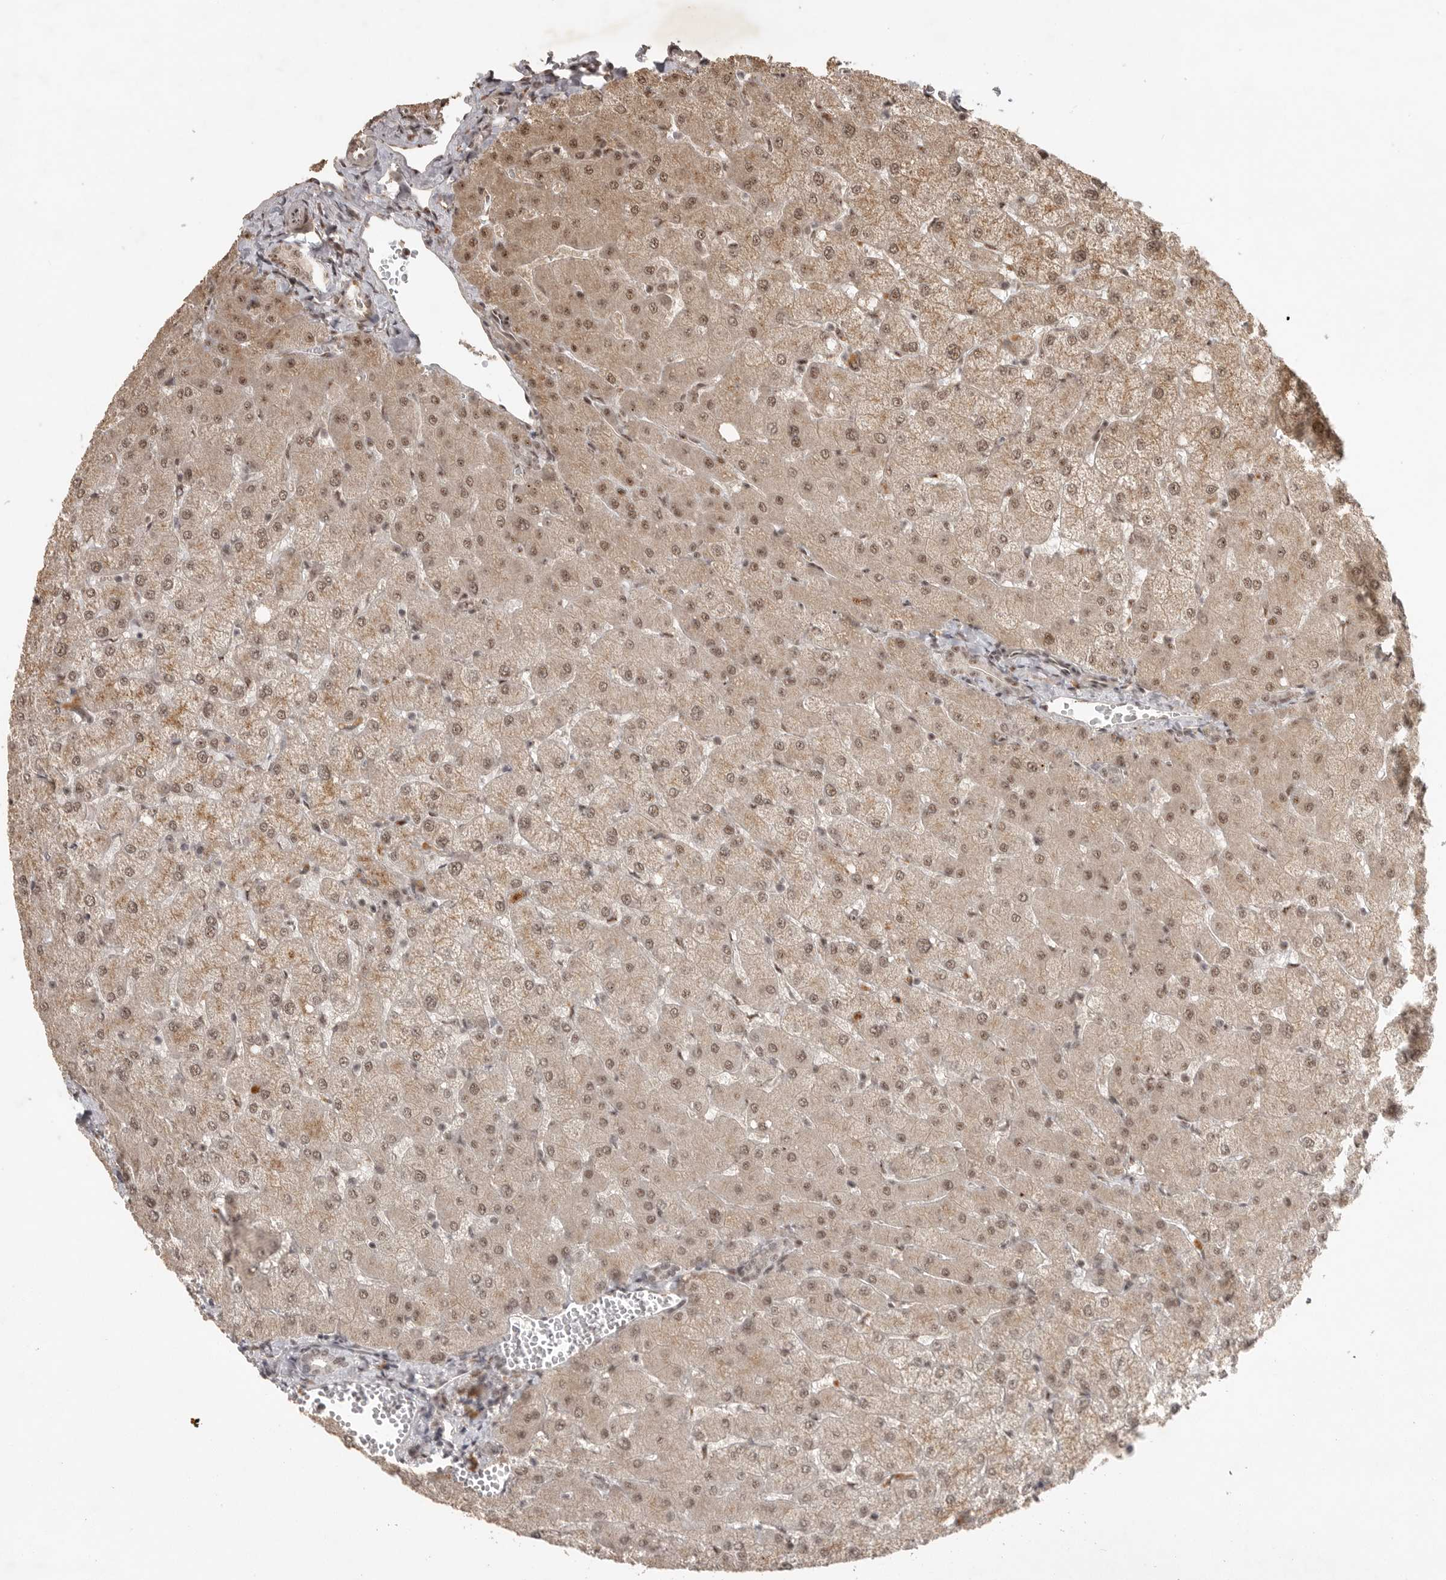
{"staining": {"intensity": "weak", "quantity": ">75%", "location": "nuclear"}, "tissue": "liver", "cell_type": "Cholangiocytes", "image_type": "normal", "snomed": [{"axis": "morphology", "description": "Normal tissue, NOS"}, {"axis": "topography", "description": "Liver"}], "caption": "Cholangiocytes reveal low levels of weak nuclear positivity in approximately >75% of cells in normal human liver. The protein of interest is shown in brown color, while the nuclei are stained blue.", "gene": "POMP", "patient": {"sex": "female", "age": 54}}